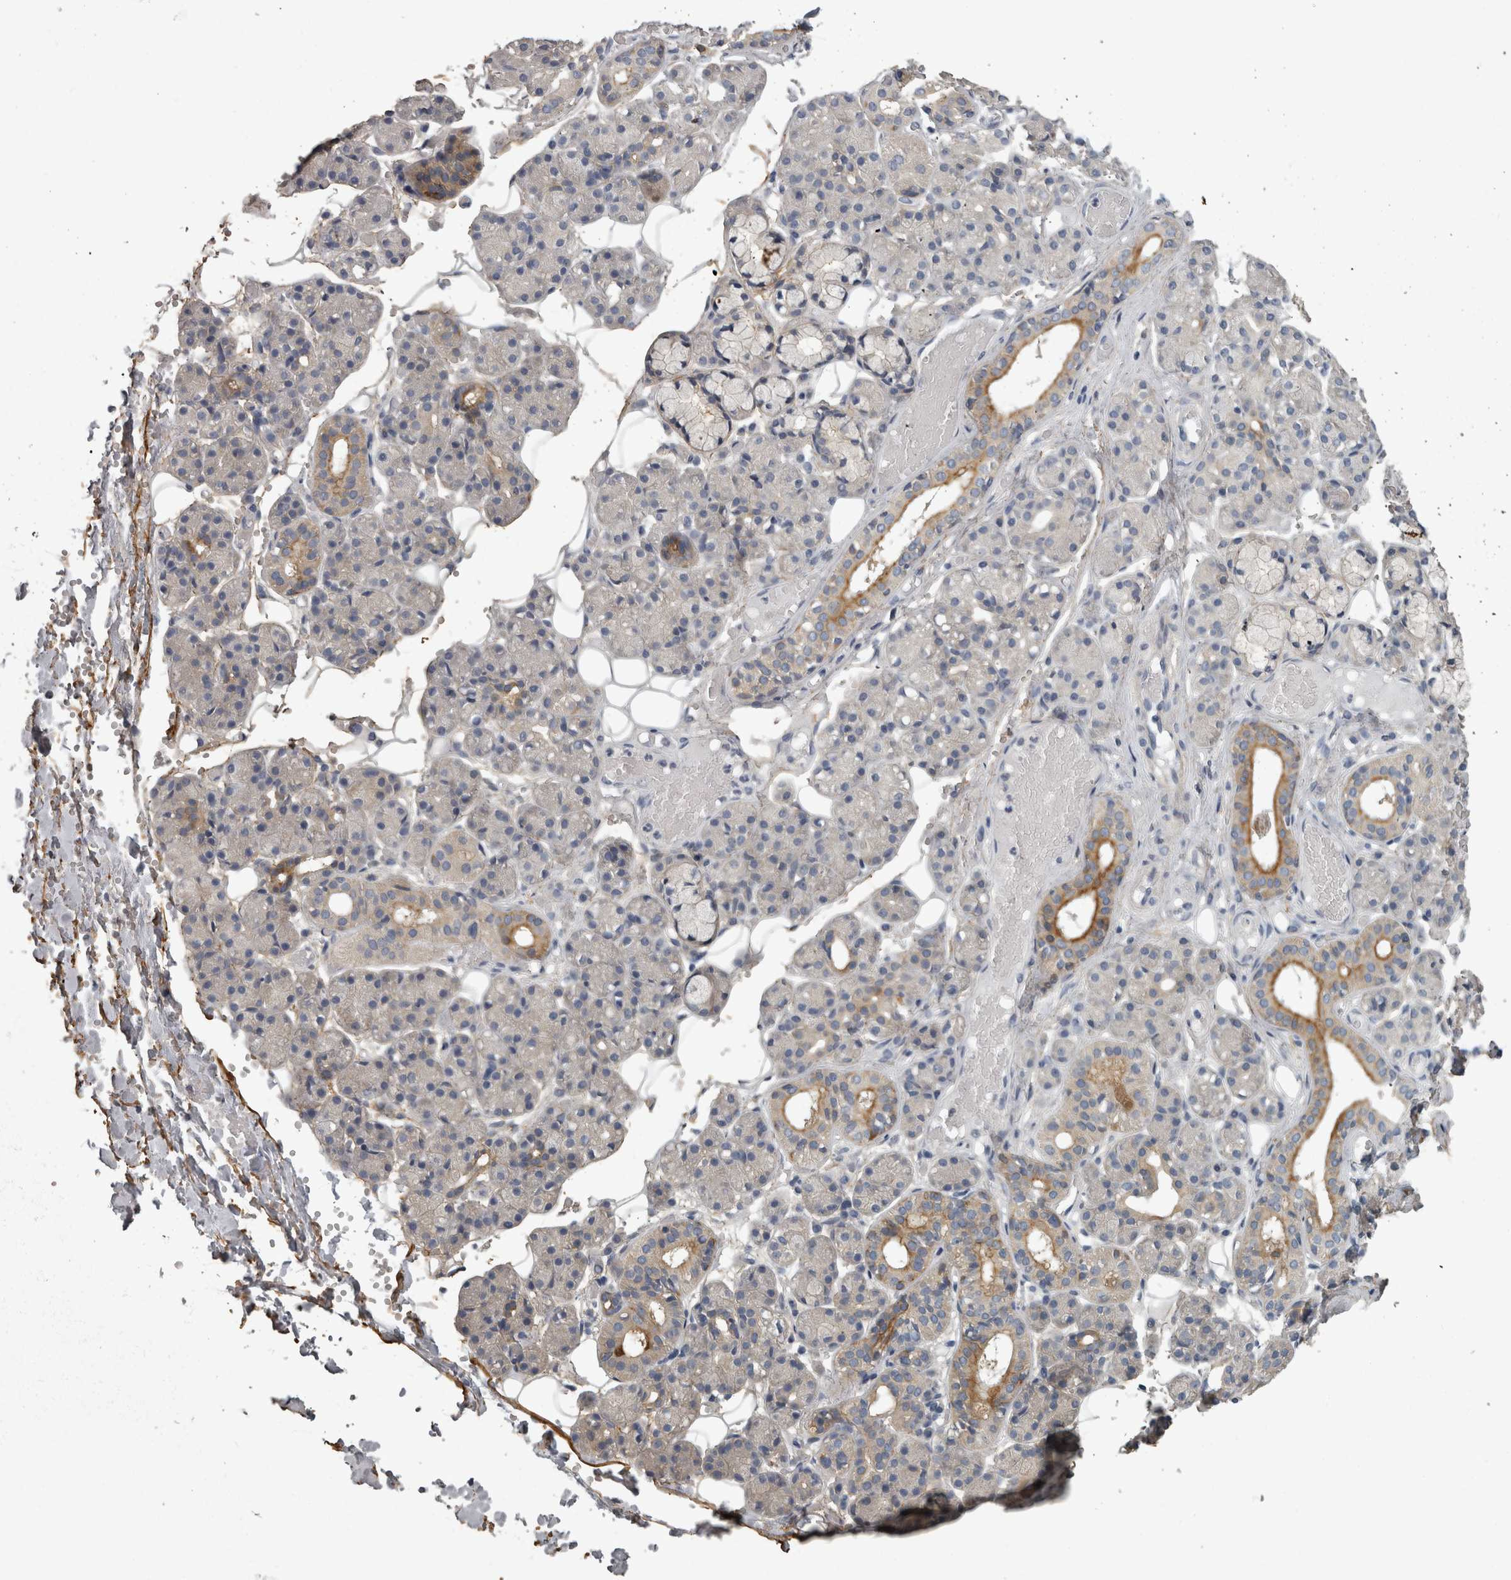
{"staining": {"intensity": "moderate", "quantity": "<25%", "location": "cytoplasmic/membranous"}, "tissue": "salivary gland", "cell_type": "Glandular cells", "image_type": "normal", "snomed": [{"axis": "morphology", "description": "Normal tissue, NOS"}, {"axis": "topography", "description": "Salivary gland"}], "caption": "Immunohistochemical staining of unremarkable salivary gland demonstrates low levels of moderate cytoplasmic/membranous positivity in about <25% of glandular cells. The protein of interest is shown in brown color, while the nuclei are stained blue.", "gene": "EFEMP2", "patient": {"sex": "male", "age": 63}}